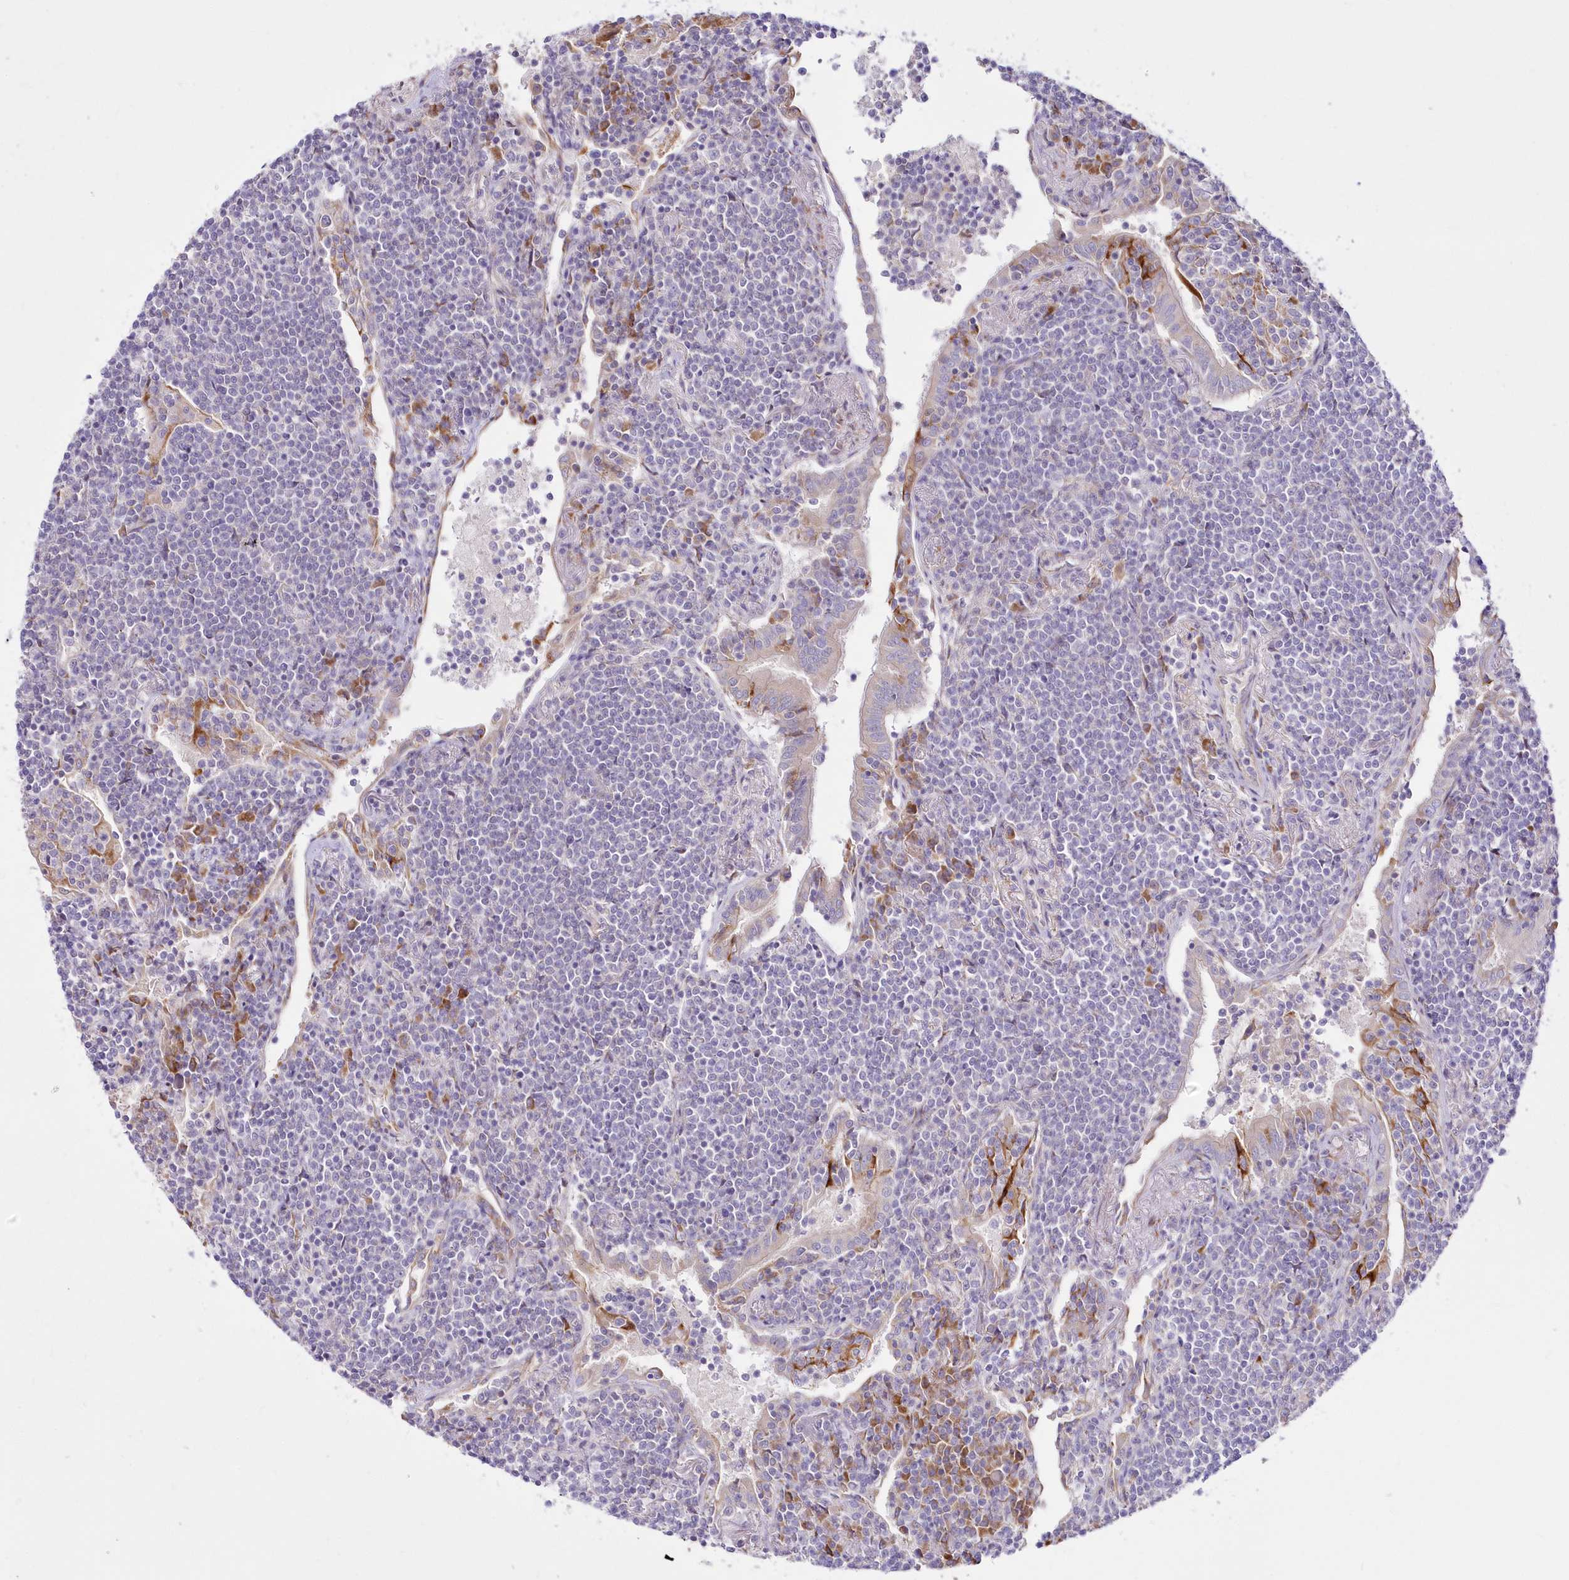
{"staining": {"intensity": "negative", "quantity": "none", "location": "none"}, "tissue": "lymphoma", "cell_type": "Tumor cells", "image_type": "cancer", "snomed": [{"axis": "morphology", "description": "Malignant lymphoma, non-Hodgkin's type, Low grade"}, {"axis": "topography", "description": "Lung"}], "caption": "DAB immunohistochemical staining of human malignant lymphoma, non-Hodgkin's type (low-grade) demonstrates no significant positivity in tumor cells.", "gene": "ARFGEF3", "patient": {"sex": "female", "age": 71}}